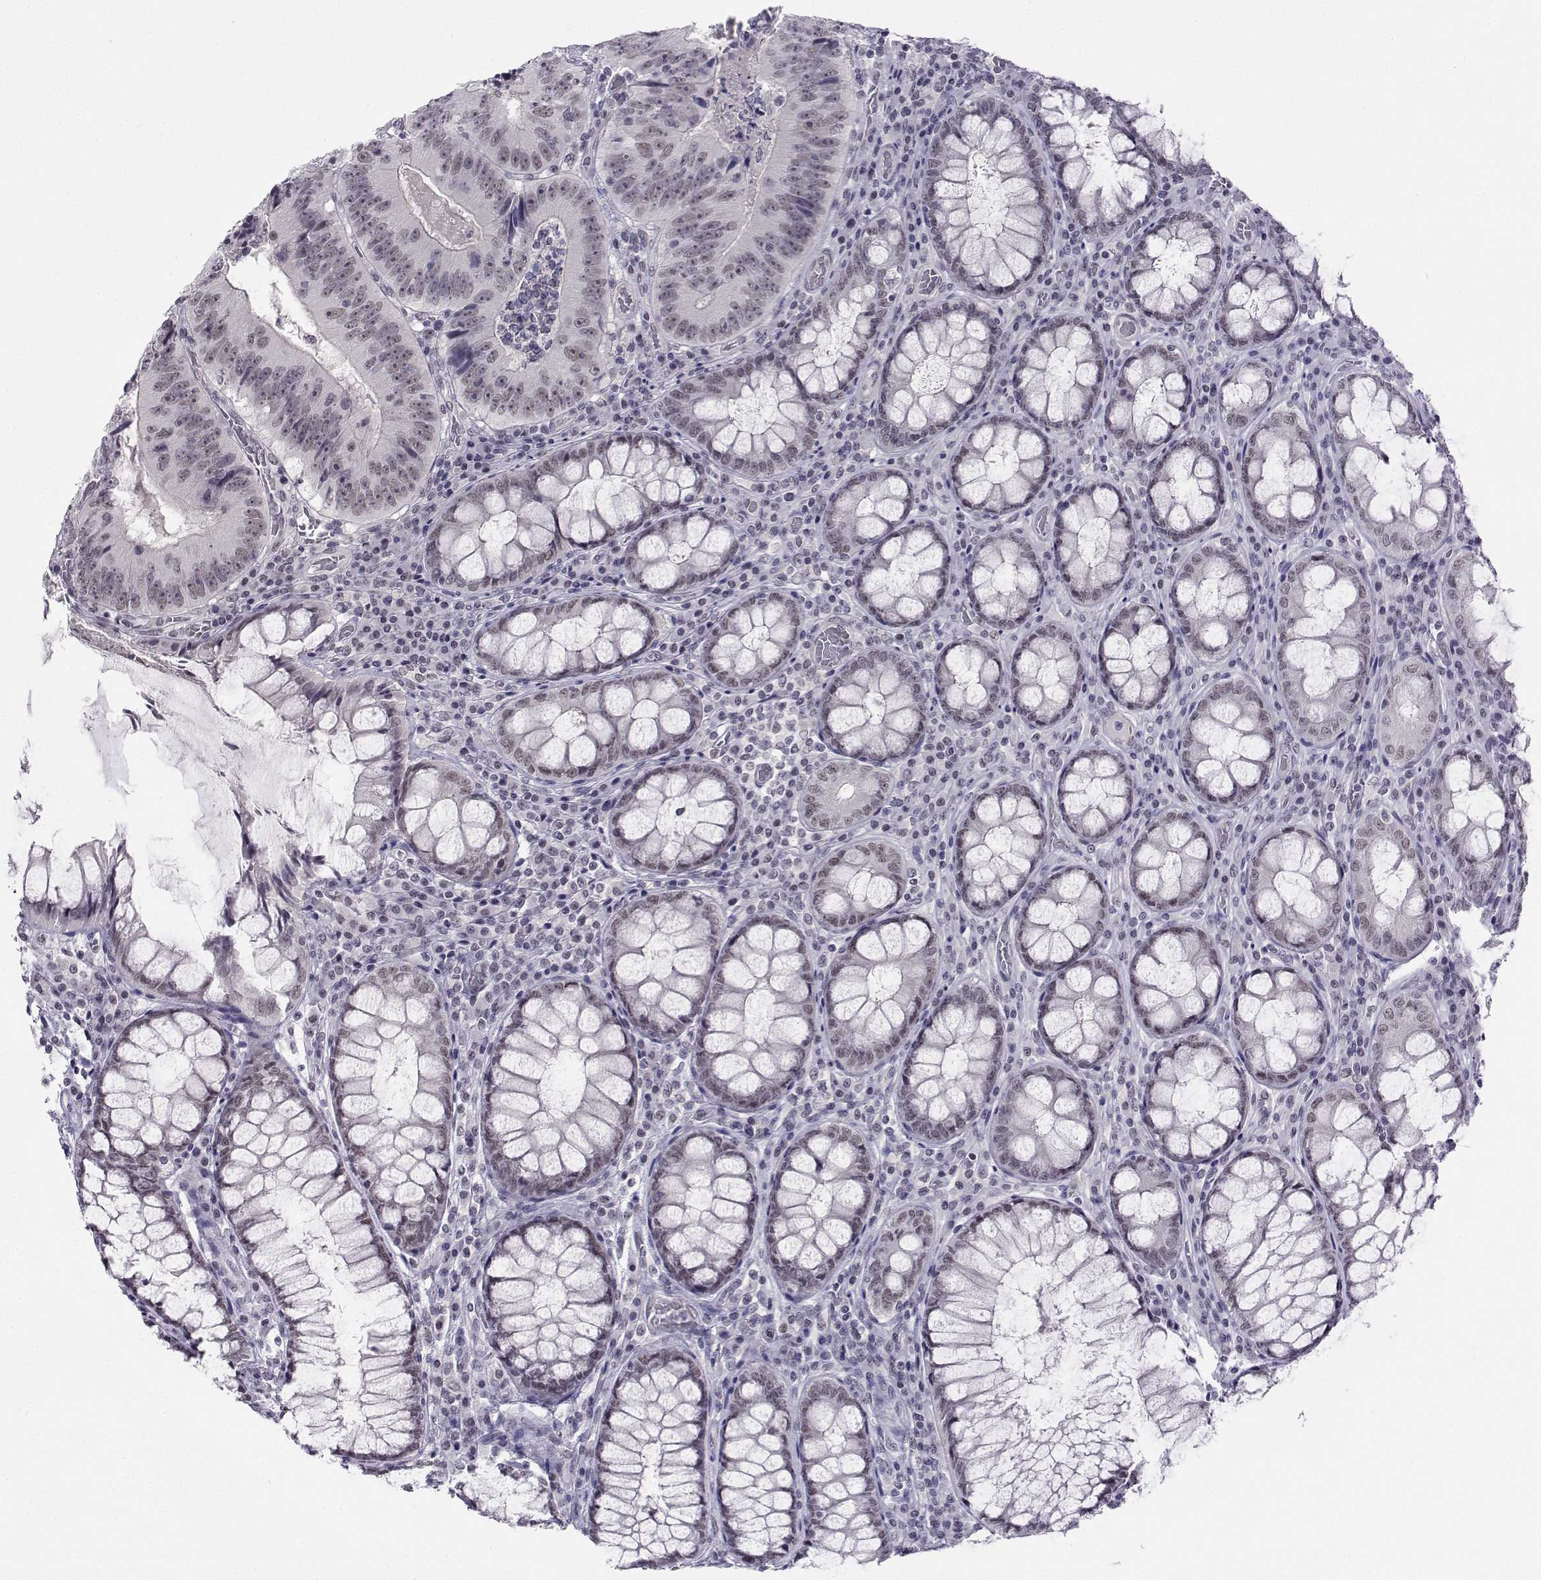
{"staining": {"intensity": "negative", "quantity": "none", "location": "none"}, "tissue": "colorectal cancer", "cell_type": "Tumor cells", "image_type": "cancer", "snomed": [{"axis": "morphology", "description": "Adenocarcinoma, NOS"}, {"axis": "topography", "description": "Colon"}], "caption": "An IHC micrograph of adenocarcinoma (colorectal) is shown. There is no staining in tumor cells of adenocarcinoma (colorectal).", "gene": "MED26", "patient": {"sex": "female", "age": 86}}